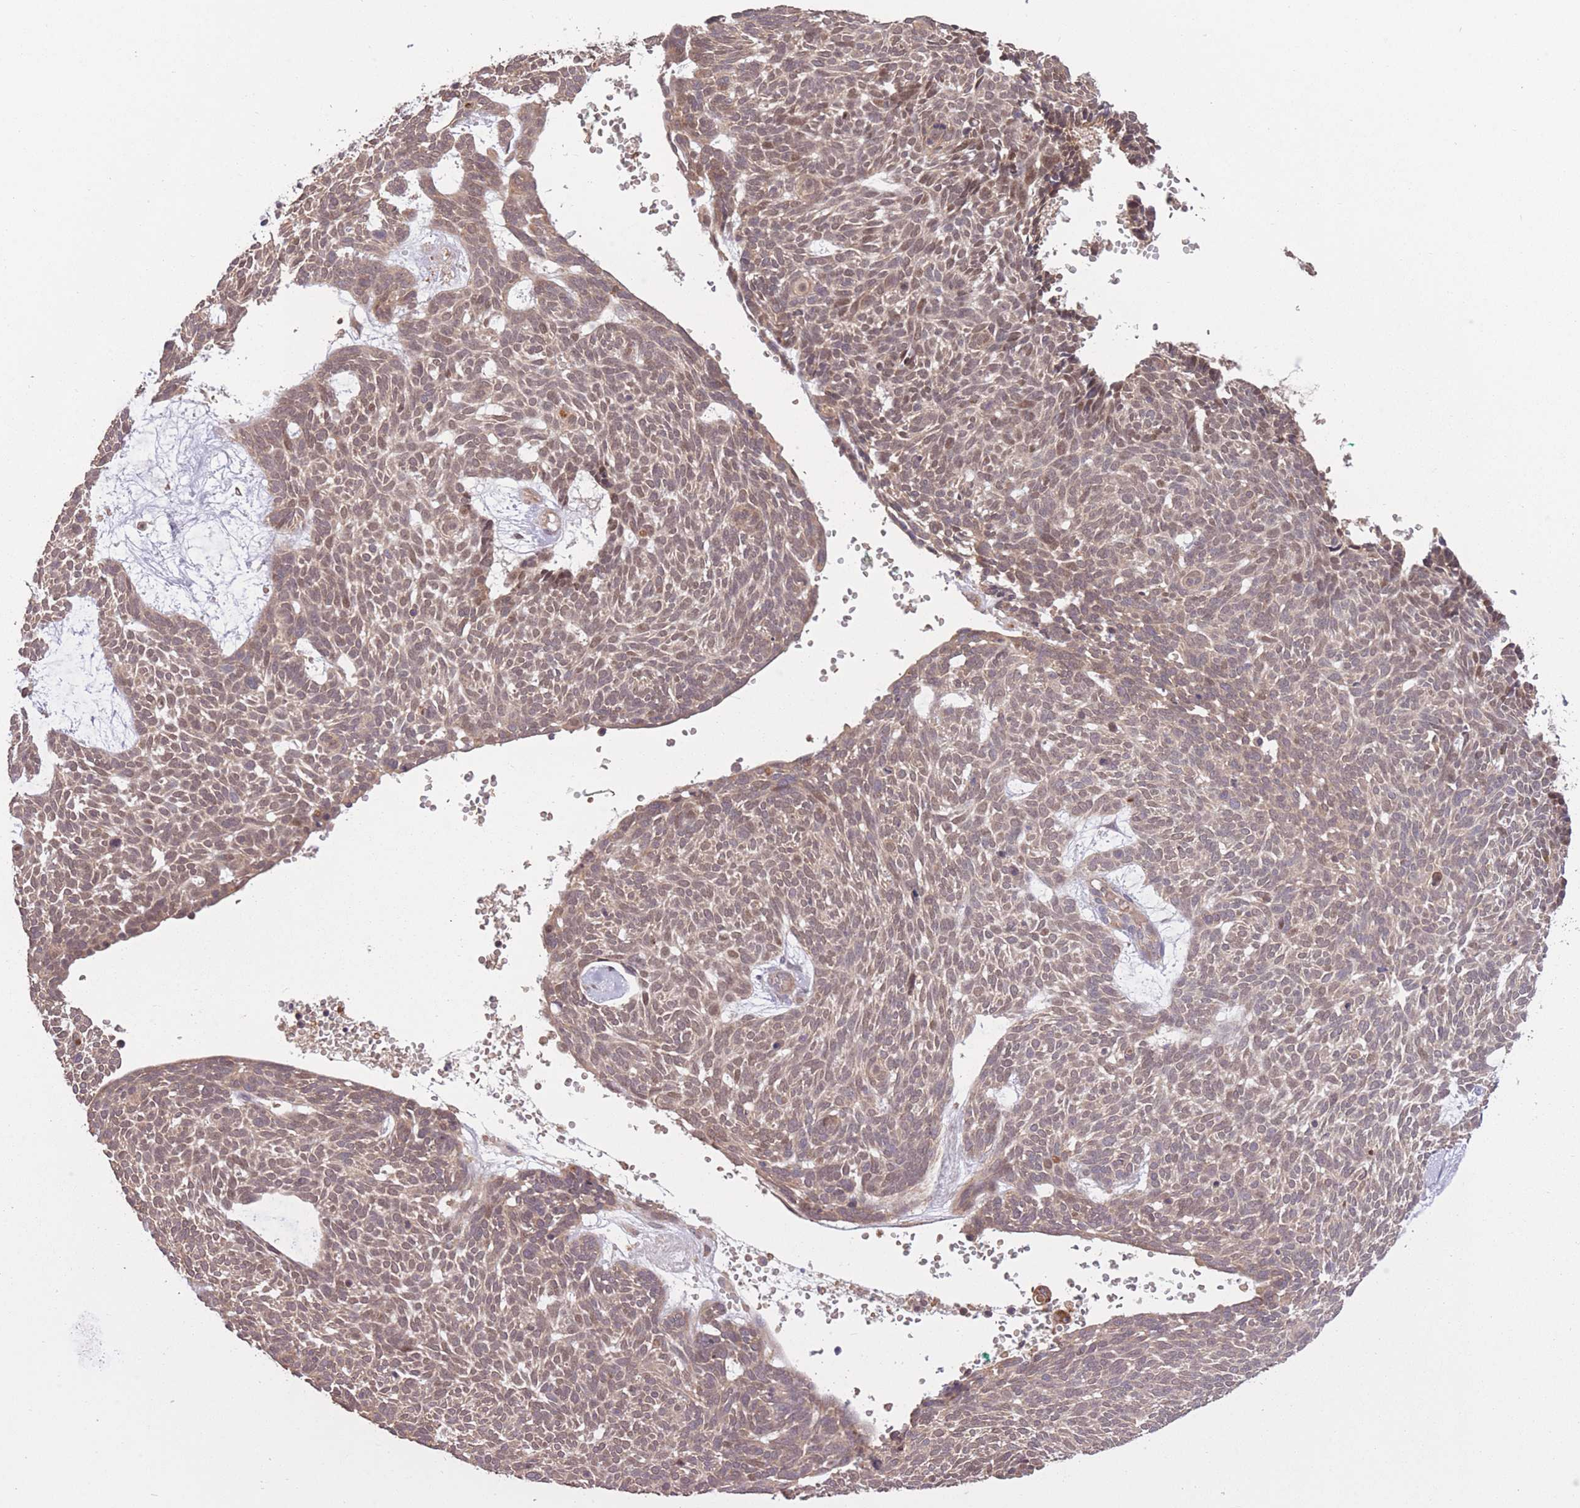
{"staining": {"intensity": "weak", "quantity": ">75%", "location": "cytoplasmic/membranous,nuclear"}, "tissue": "skin cancer", "cell_type": "Tumor cells", "image_type": "cancer", "snomed": [{"axis": "morphology", "description": "Basal cell carcinoma"}, {"axis": "topography", "description": "Skin"}], "caption": "Immunohistochemical staining of human skin basal cell carcinoma demonstrates low levels of weak cytoplasmic/membranous and nuclear expression in about >75% of tumor cells. The protein is stained brown, and the nuclei are stained in blue (DAB (3,3'-diaminobenzidine) IHC with brightfield microscopy, high magnification).", "gene": "POLR3F", "patient": {"sex": "male", "age": 61}}